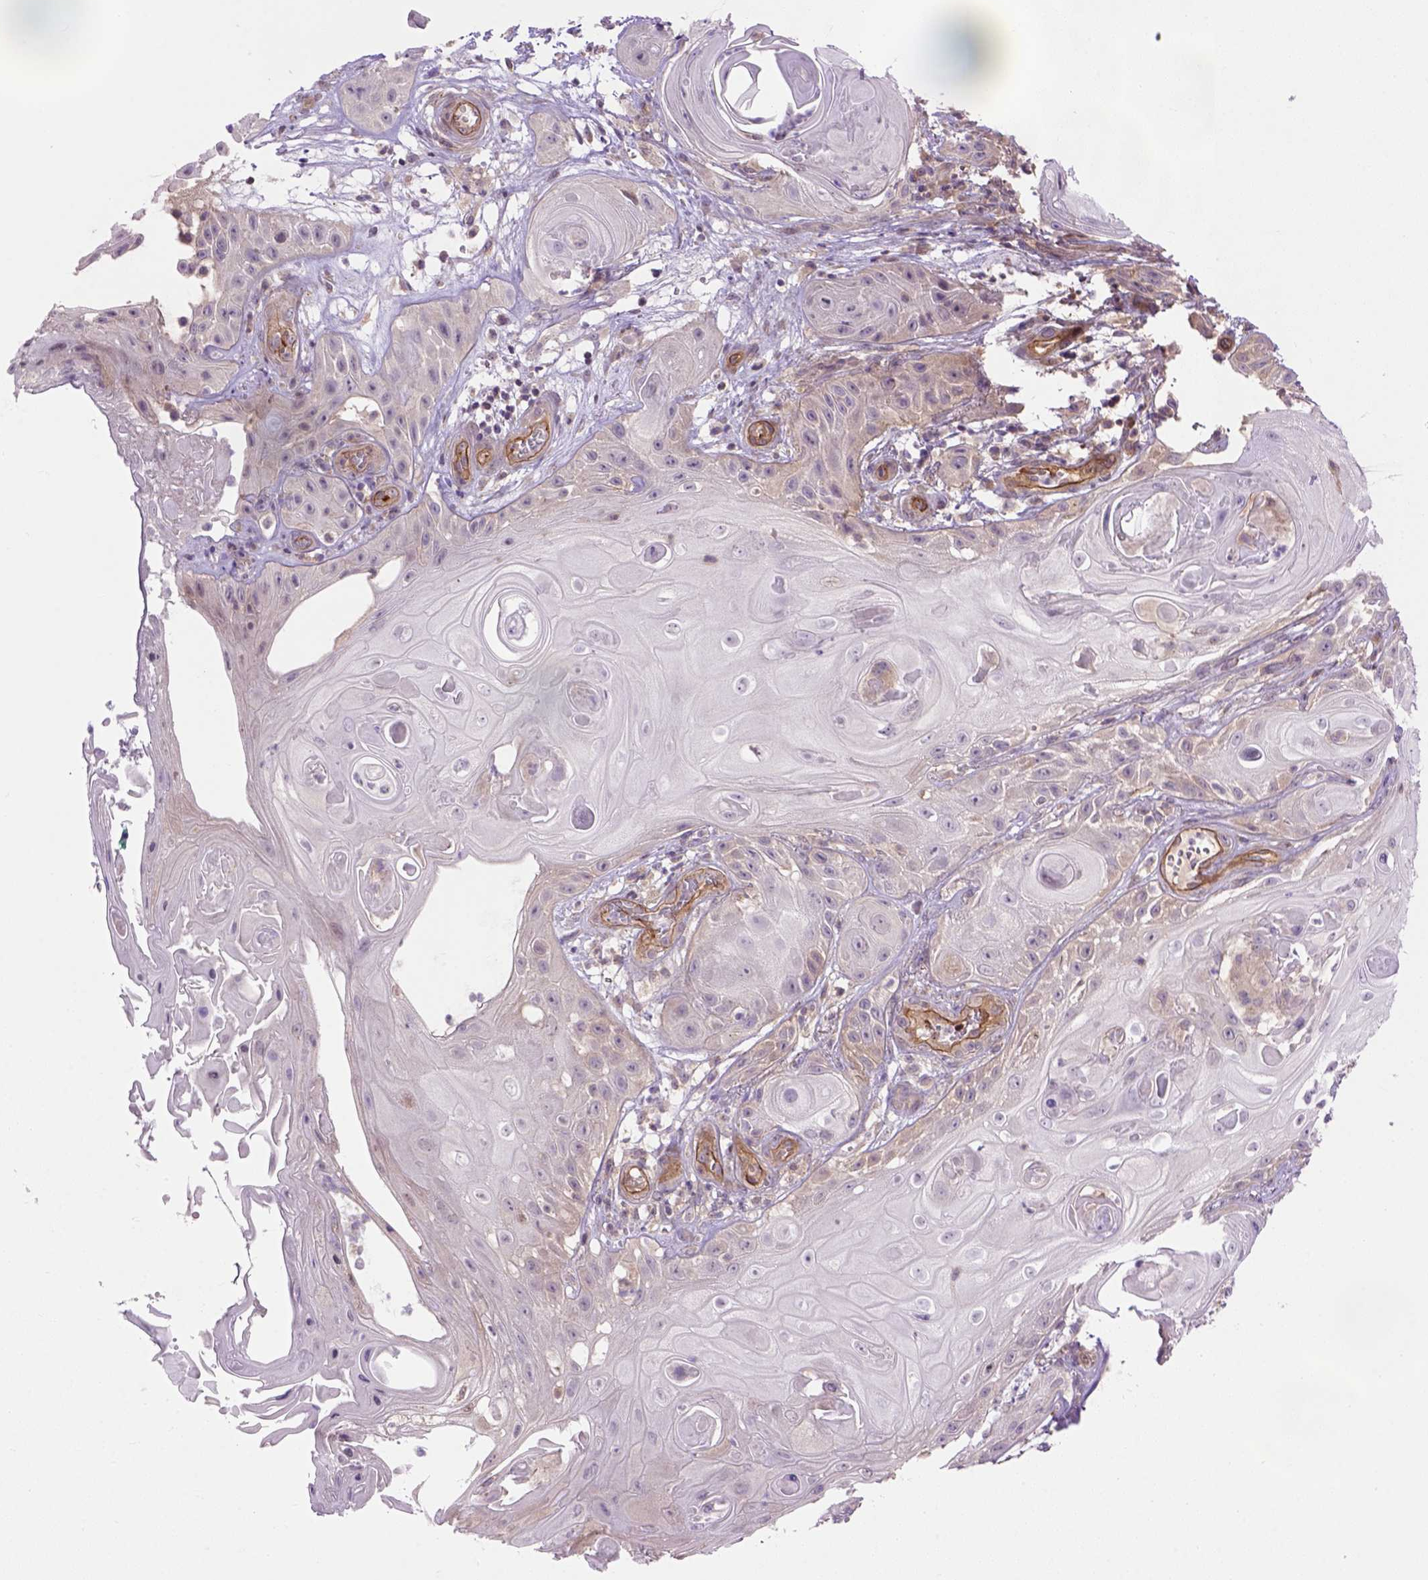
{"staining": {"intensity": "negative", "quantity": "none", "location": "none"}, "tissue": "skin cancer", "cell_type": "Tumor cells", "image_type": "cancer", "snomed": [{"axis": "morphology", "description": "Squamous cell carcinoma, NOS"}, {"axis": "topography", "description": "Skin"}], "caption": "Tumor cells are negative for protein expression in human skin squamous cell carcinoma. (DAB IHC visualized using brightfield microscopy, high magnification).", "gene": "CASKIN2", "patient": {"sex": "male", "age": 62}}